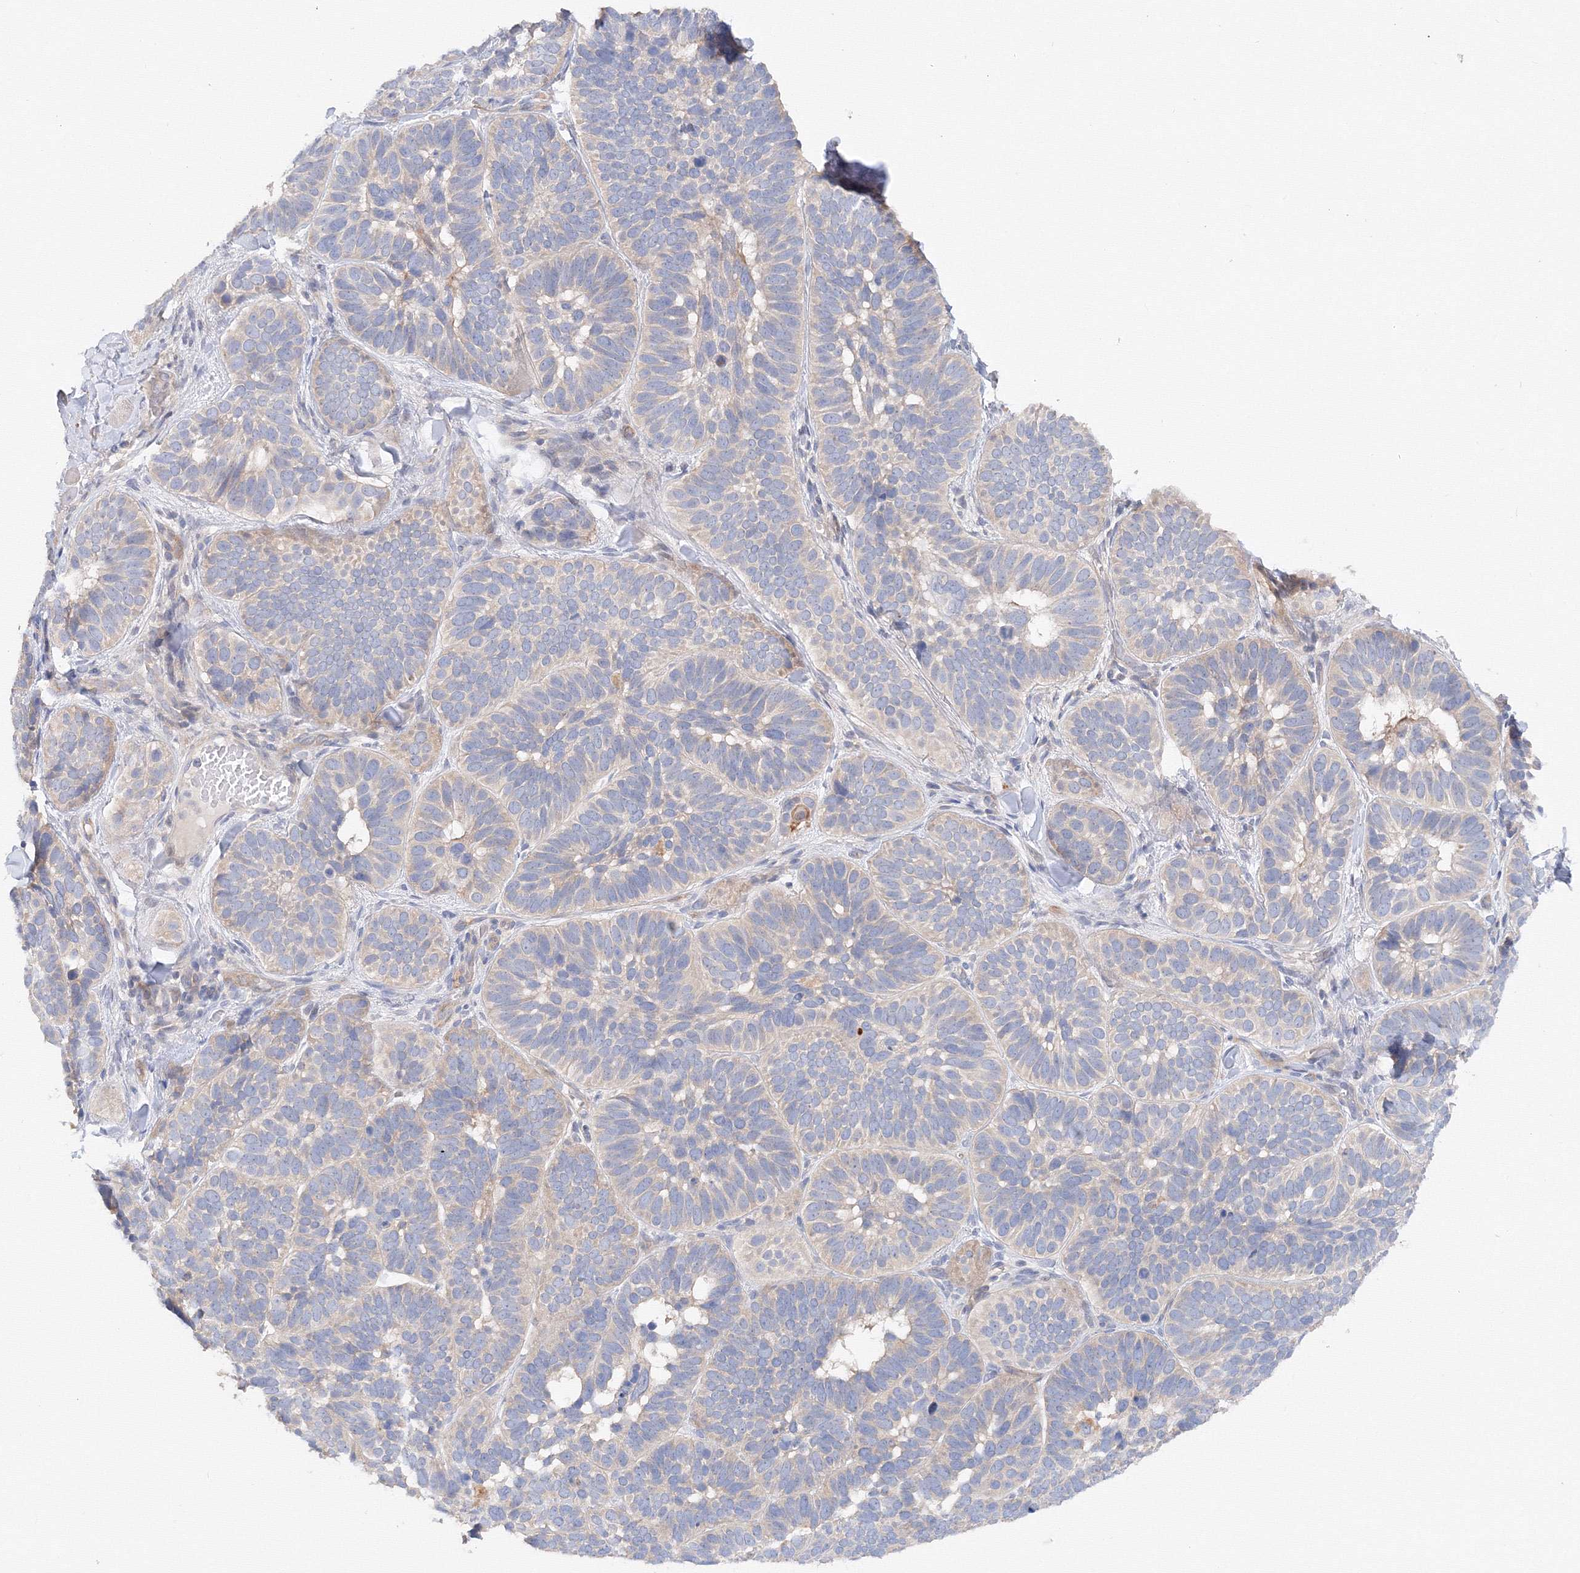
{"staining": {"intensity": "weak", "quantity": "<25%", "location": "cytoplasmic/membranous"}, "tissue": "skin cancer", "cell_type": "Tumor cells", "image_type": "cancer", "snomed": [{"axis": "morphology", "description": "Basal cell carcinoma"}, {"axis": "topography", "description": "Skin"}], "caption": "Photomicrograph shows no protein expression in tumor cells of skin basal cell carcinoma tissue.", "gene": "DIS3L2", "patient": {"sex": "male", "age": 62}}